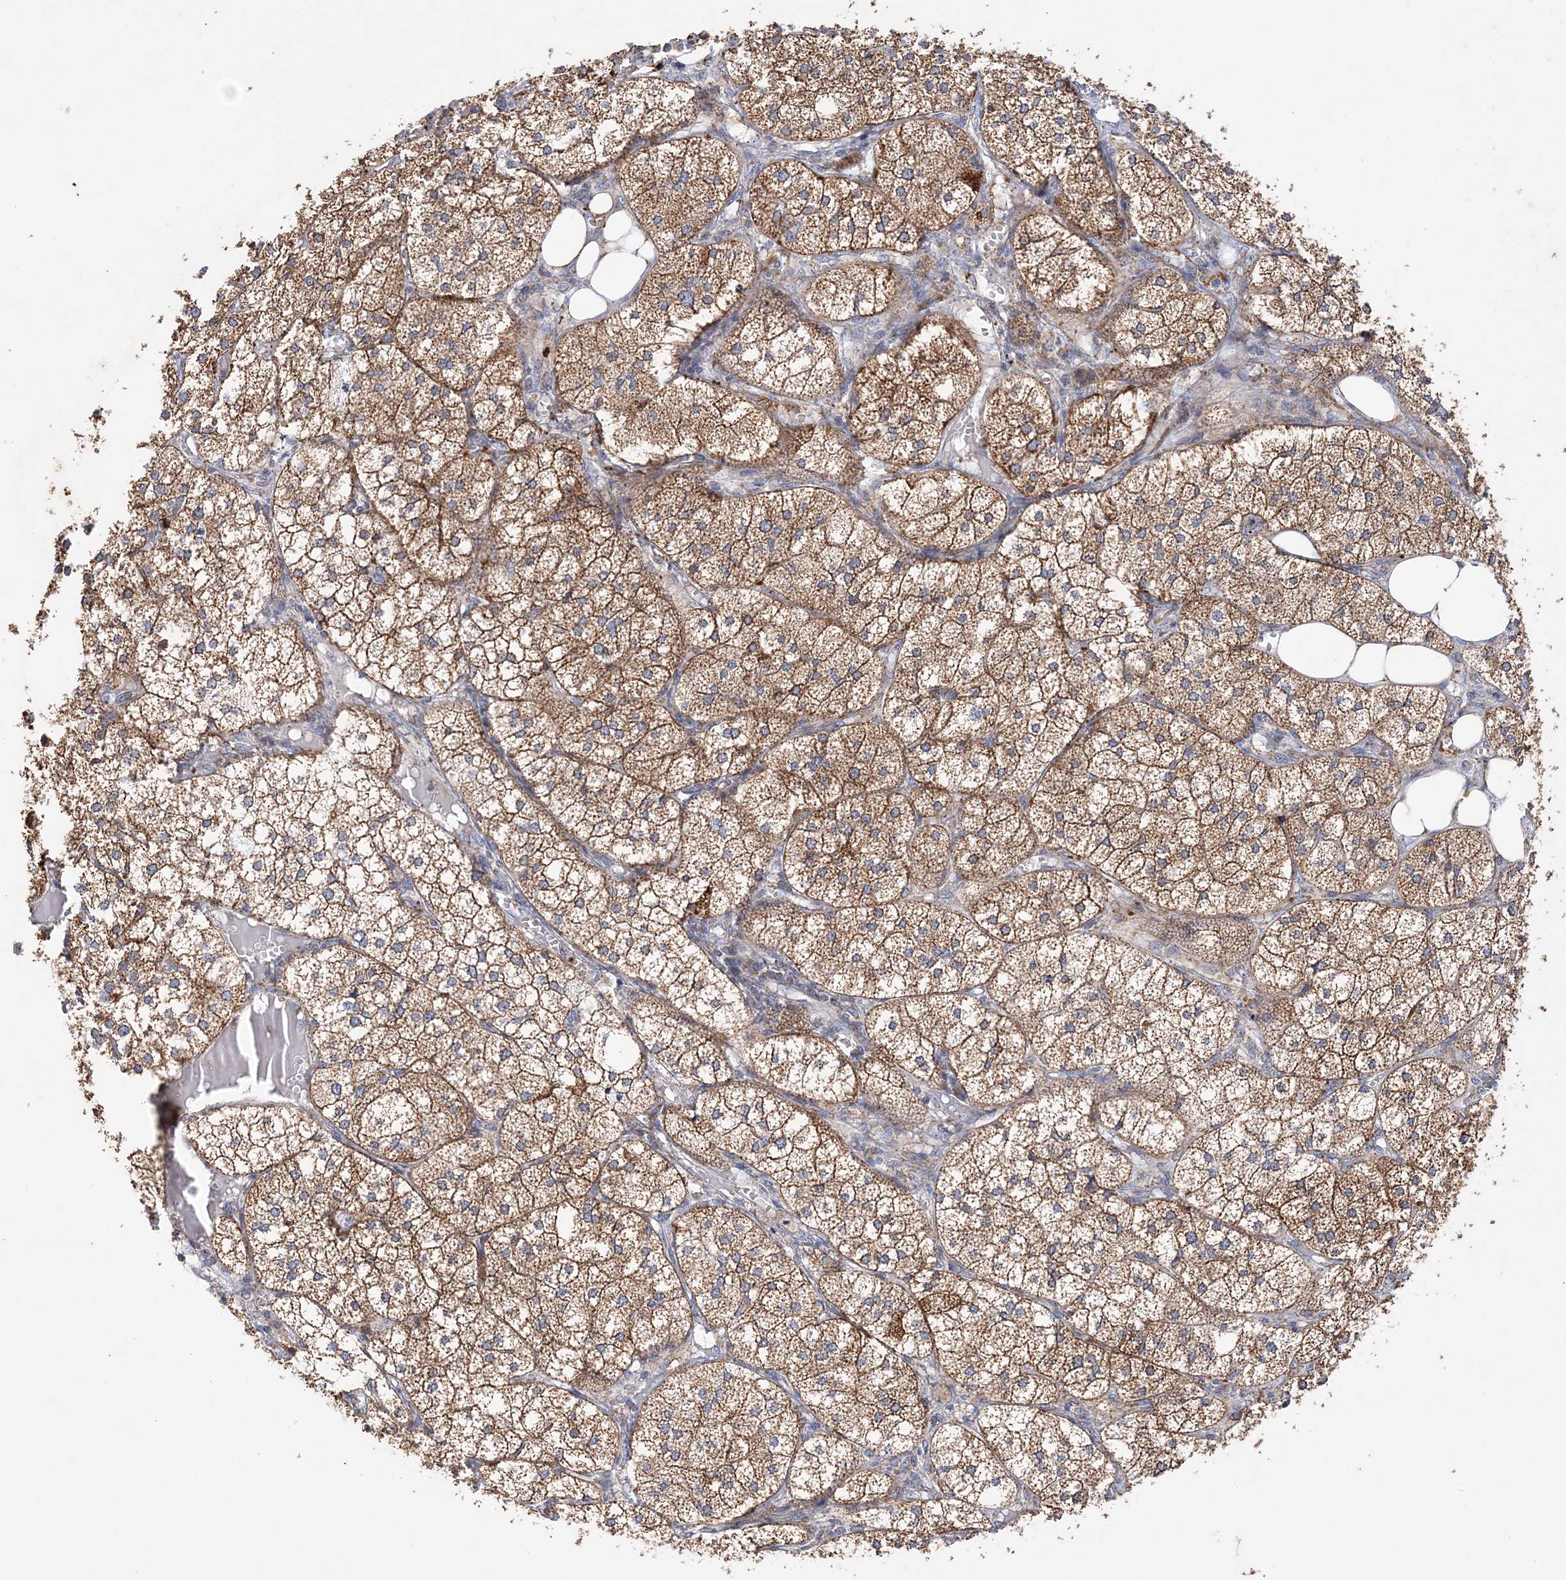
{"staining": {"intensity": "moderate", "quantity": ">75%", "location": "cytoplasmic/membranous"}, "tissue": "adrenal gland", "cell_type": "Glandular cells", "image_type": "normal", "snomed": [{"axis": "morphology", "description": "Normal tissue, NOS"}, {"axis": "topography", "description": "Adrenal gland"}], "caption": "Glandular cells reveal medium levels of moderate cytoplasmic/membranous staining in approximately >75% of cells in benign adrenal gland. (IHC, brightfield microscopy, high magnification).", "gene": "TTC32", "patient": {"sex": "female", "age": 61}}